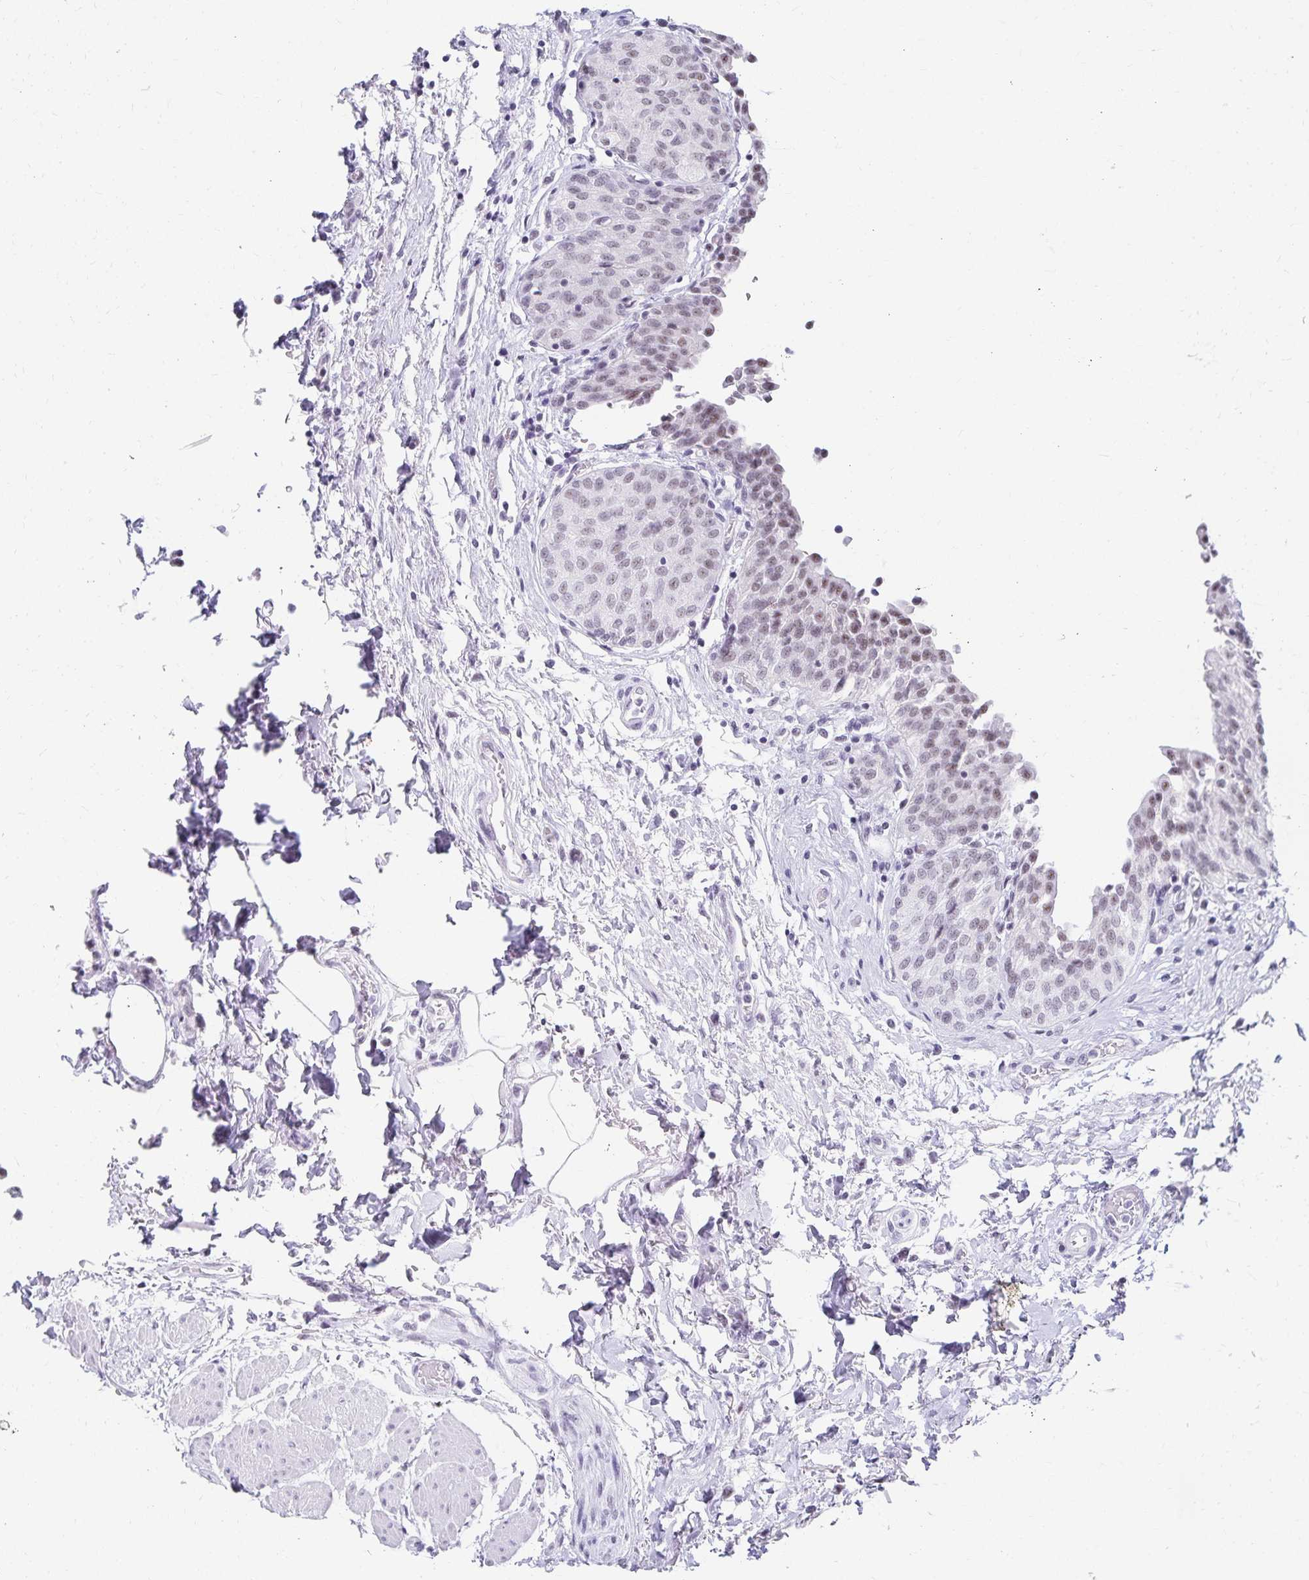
{"staining": {"intensity": "weak", "quantity": ">75%", "location": "nuclear"}, "tissue": "urinary bladder", "cell_type": "Urothelial cells", "image_type": "normal", "snomed": [{"axis": "morphology", "description": "Normal tissue, NOS"}, {"axis": "topography", "description": "Urinary bladder"}], "caption": "High-power microscopy captured an immunohistochemistry image of unremarkable urinary bladder, revealing weak nuclear positivity in about >75% of urothelial cells.", "gene": "C20orf85", "patient": {"sex": "male", "age": 68}}